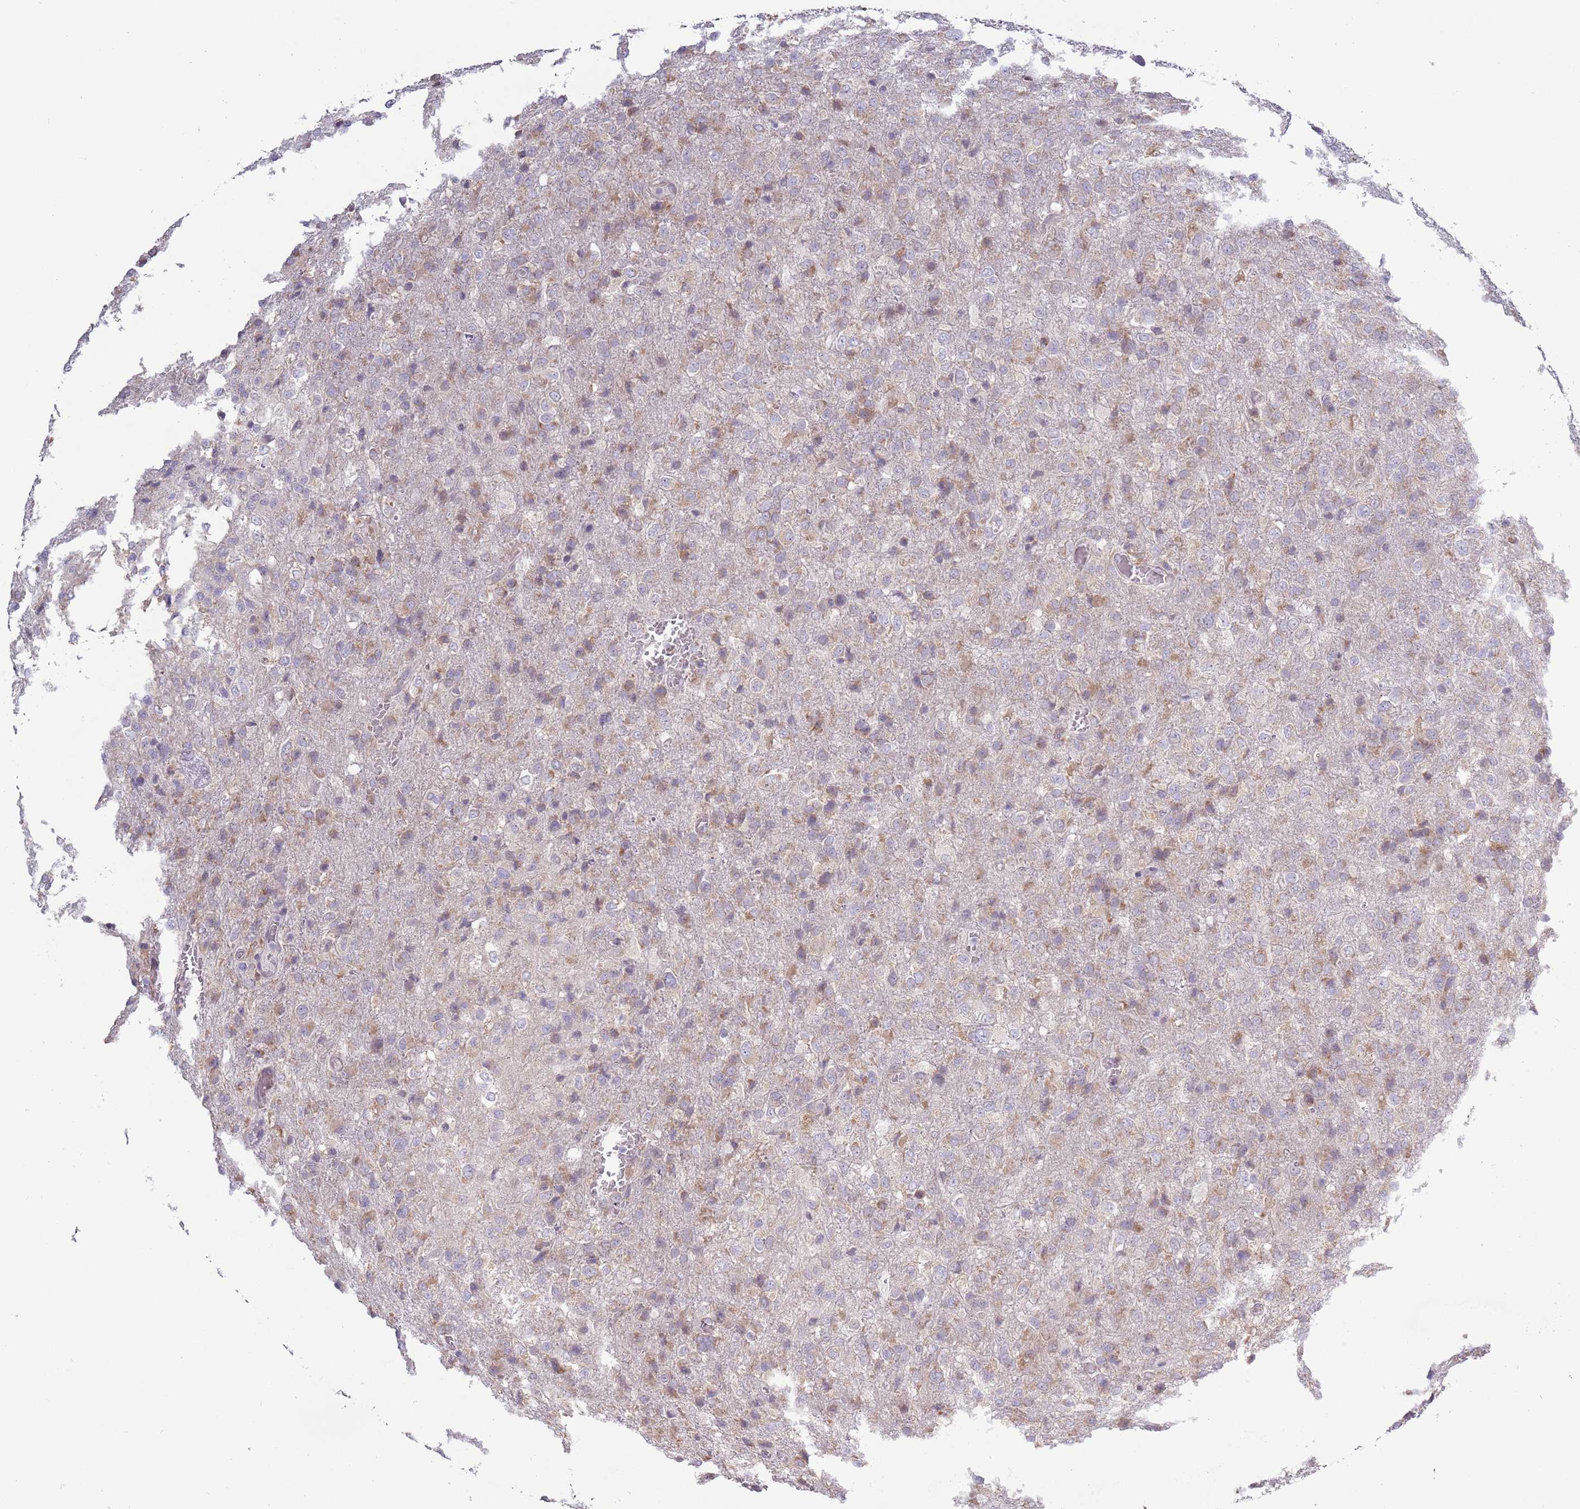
{"staining": {"intensity": "weak", "quantity": "<25%", "location": "cytoplasmic/membranous"}, "tissue": "glioma", "cell_type": "Tumor cells", "image_type": "cancer", "snomed": [{"axis": "morphology", "description": "Glioma, malignant, High grade"}, {"axis": "topography", "description": "Brain"}], "caption": "DAB (3,3'-diaminobenzidine) immunohistochemical staining of high-grade glioma (malignant) demonstrates no significant staining in tumor cells. (Immunohistochemistry, brightfield microscopy, high magnification).", "gene": "RPL17-C18orf32", "patient": {"sex": "female", "age": 74}}